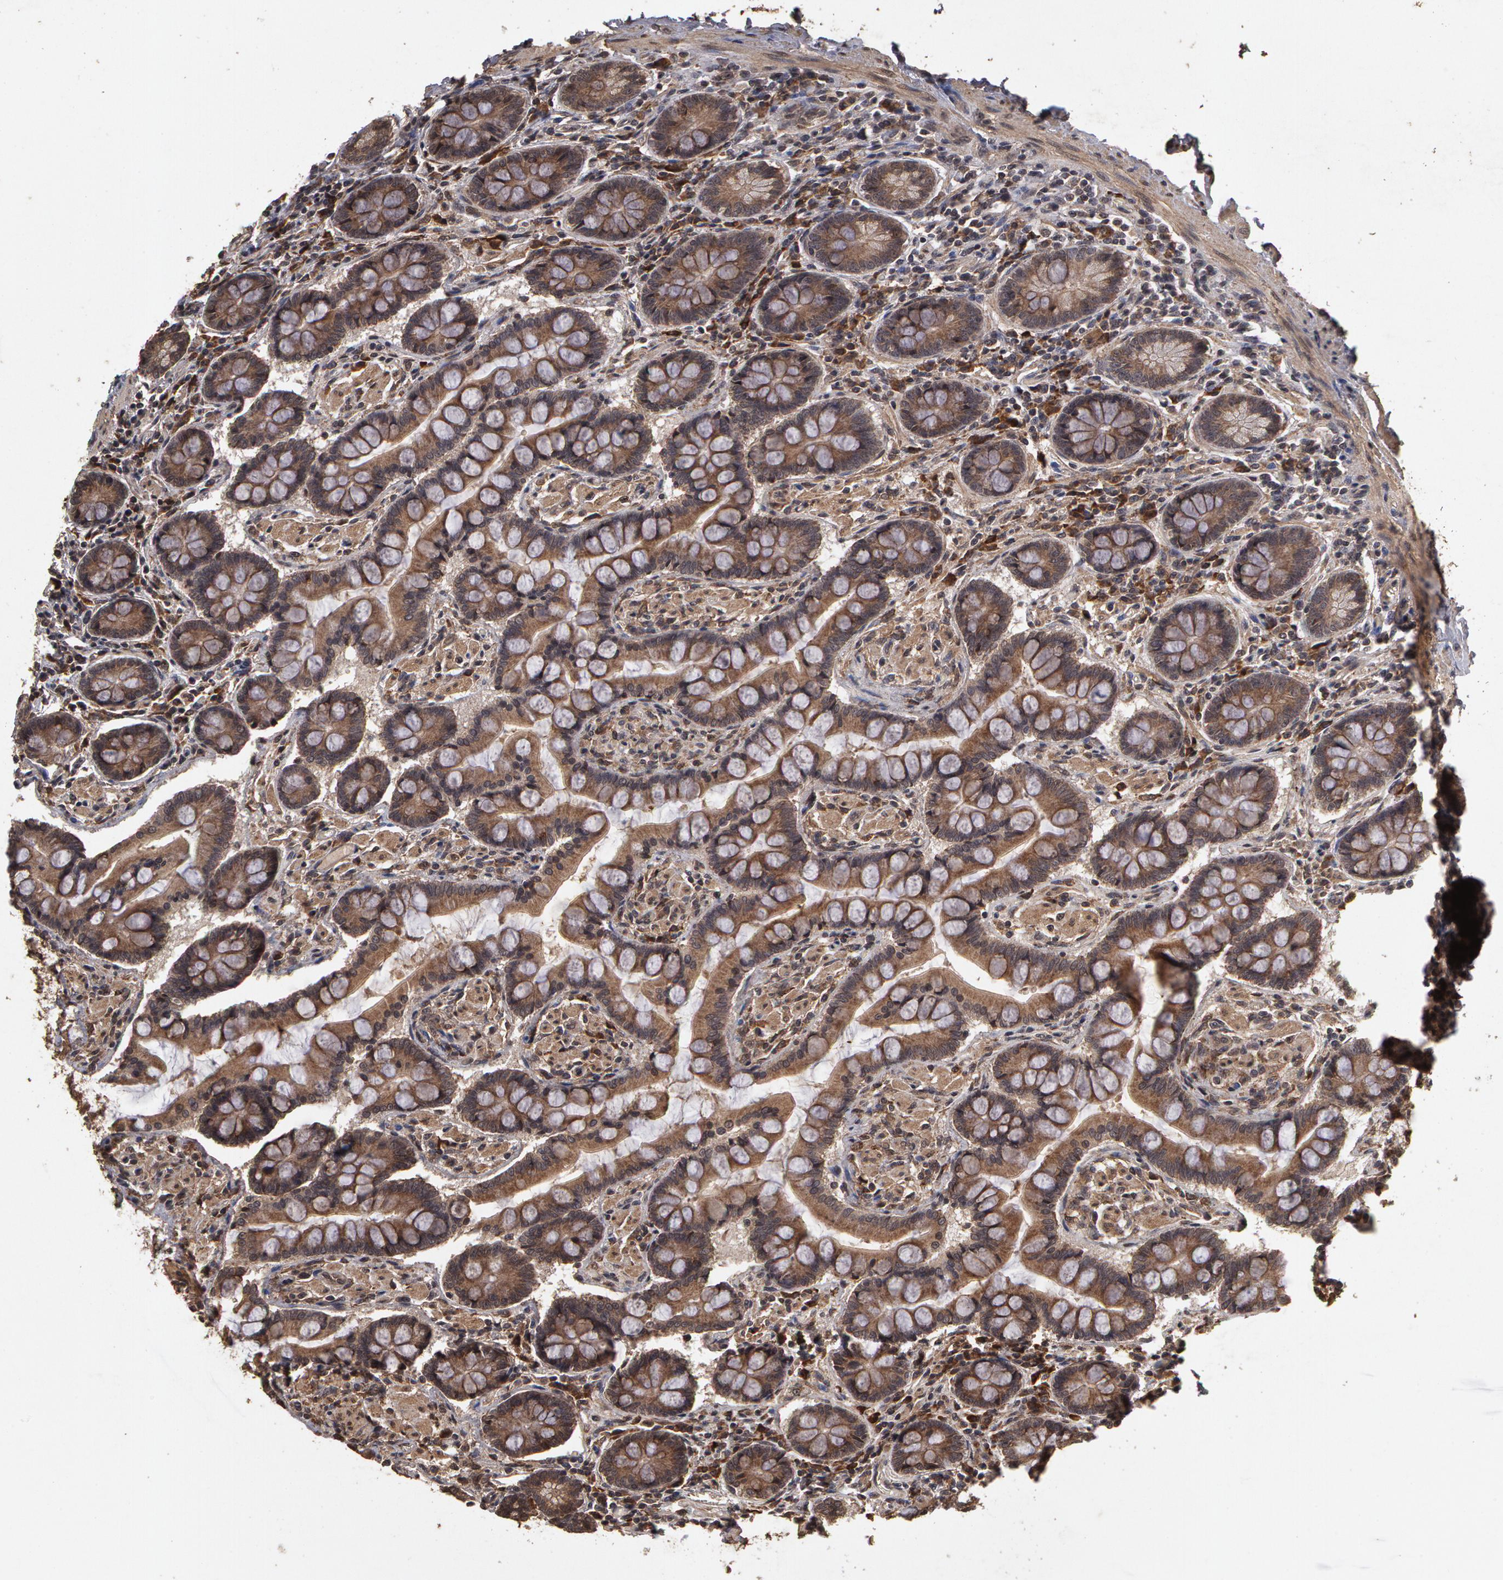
{"staining": {"intensity": "moderate", "quantity": ">75%", "location": "cytoplasmic/membranous"}, "tissue": "small intestine", "cell_type": "Glandular cells", "image_type": "normal", "snomed": [{"axis": "morphology", "description": "Normal tissue, NOS"}, {"axis": "topography", "description": "Small intestine"}], "caption": "Protein staining demonstrates moderate cytoplasmic/membranous expression in about >75% of glandular cells in benign small intestine. (DAB (3,3'-diaminobenzidine) = brown stain, brightfield microscopy at high magnification).", "gene": "CALR", "patient": {"sex": "male", "age": 41}}